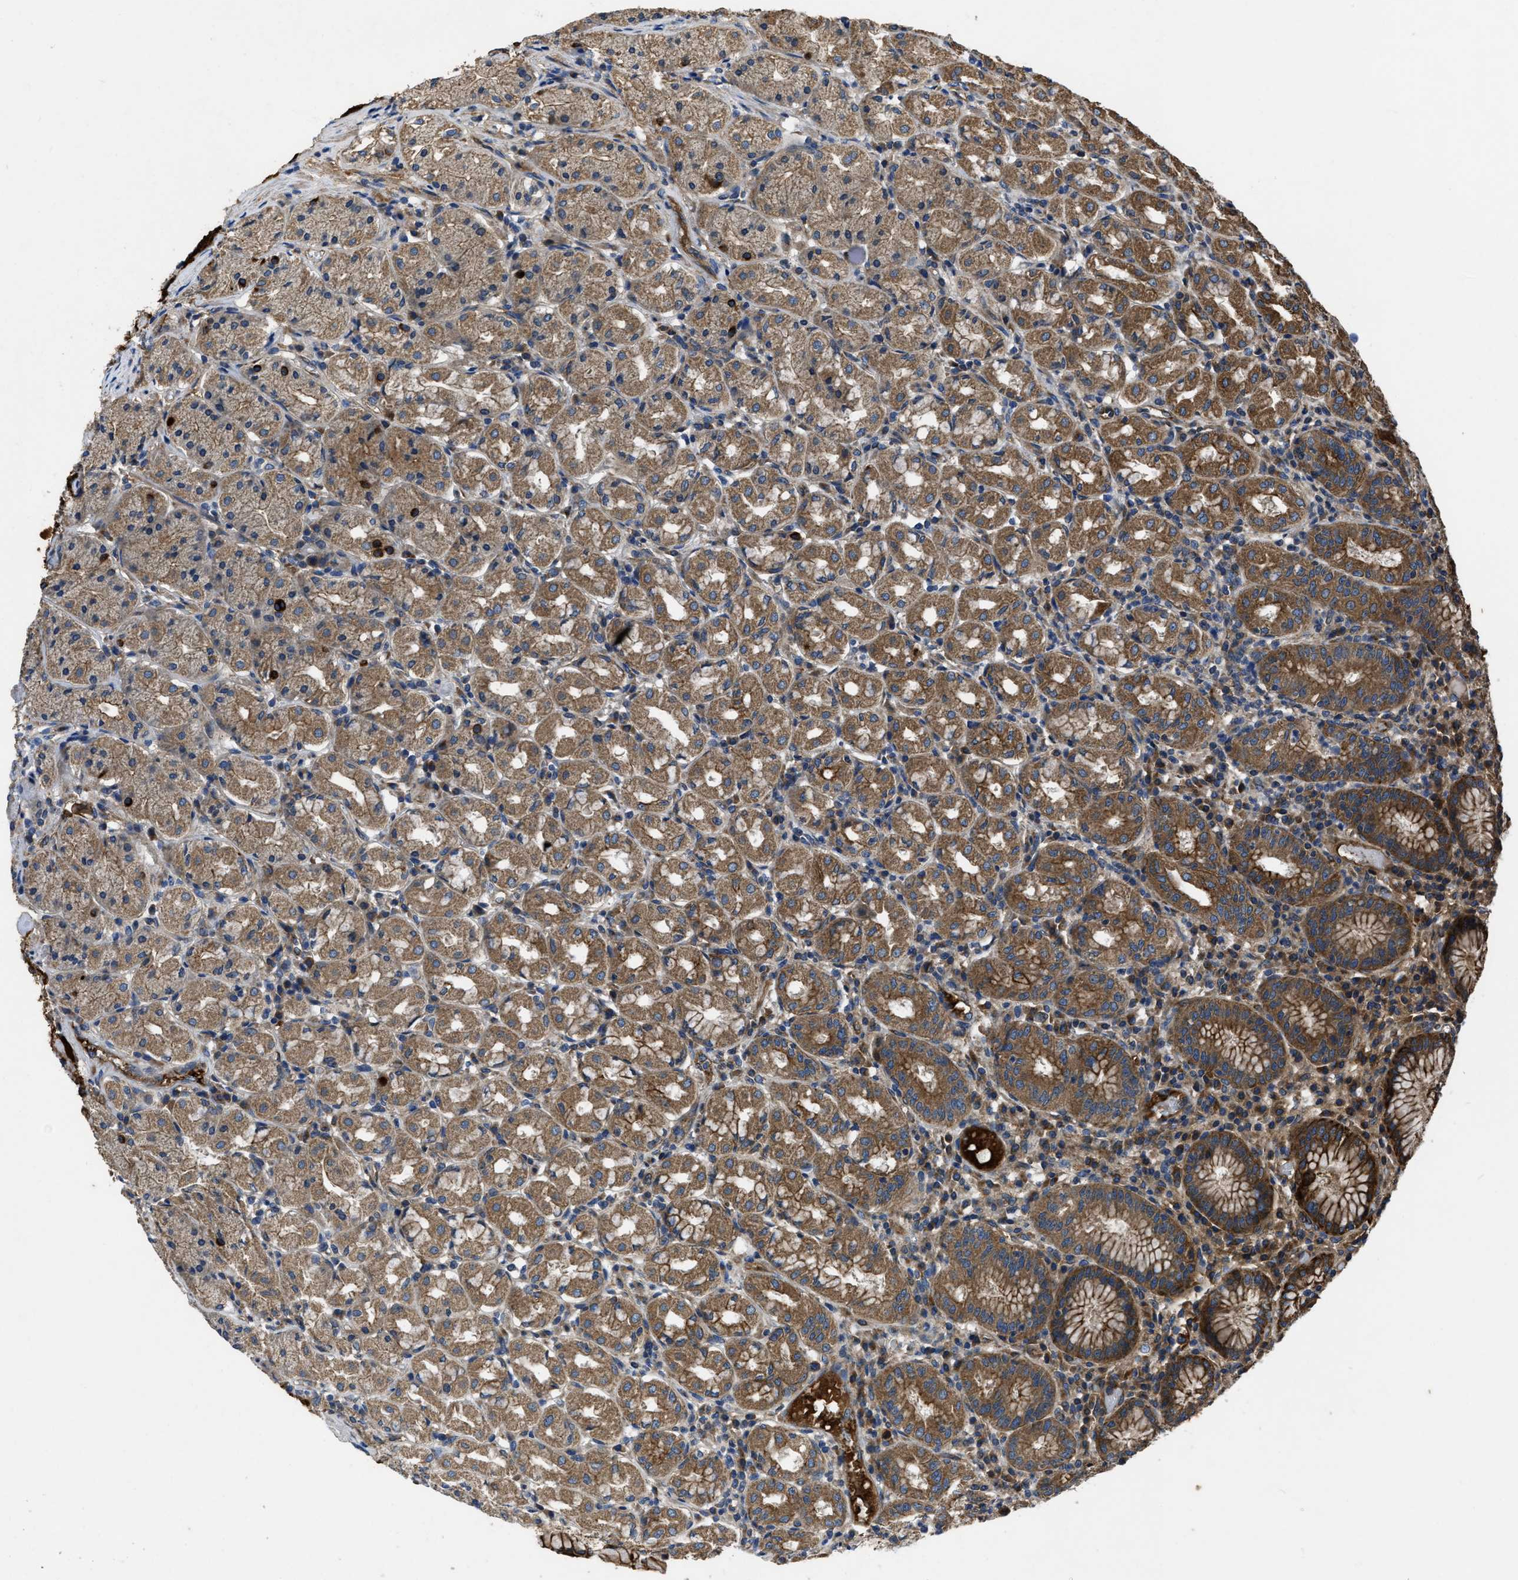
{"staining": {"intensity": "strong", "quantity": ">75%", "location": "cytoplasmic/membranous"}, "tissue": "stomach", "cell_type": "Glandular cells", "image_type": "normal", "snomed": [{"axis": "morphology", "description": "Normal tissue, NOS"}, {"axis": "topography", "description": "Stomach"}, {"axis": "topography", "description": "Stomach, lower"}], "caption": "A high amount of strong cytoplasmic/membranous positivity is appreciated in approximately >75% of glandular cells in unremarkable stomach. Immunohistochemistry (ihc) stains the protein in brown and the nuclei are stained blue.", "gene": "ERC1", "patient": {"sex": "female", "age": 56}}